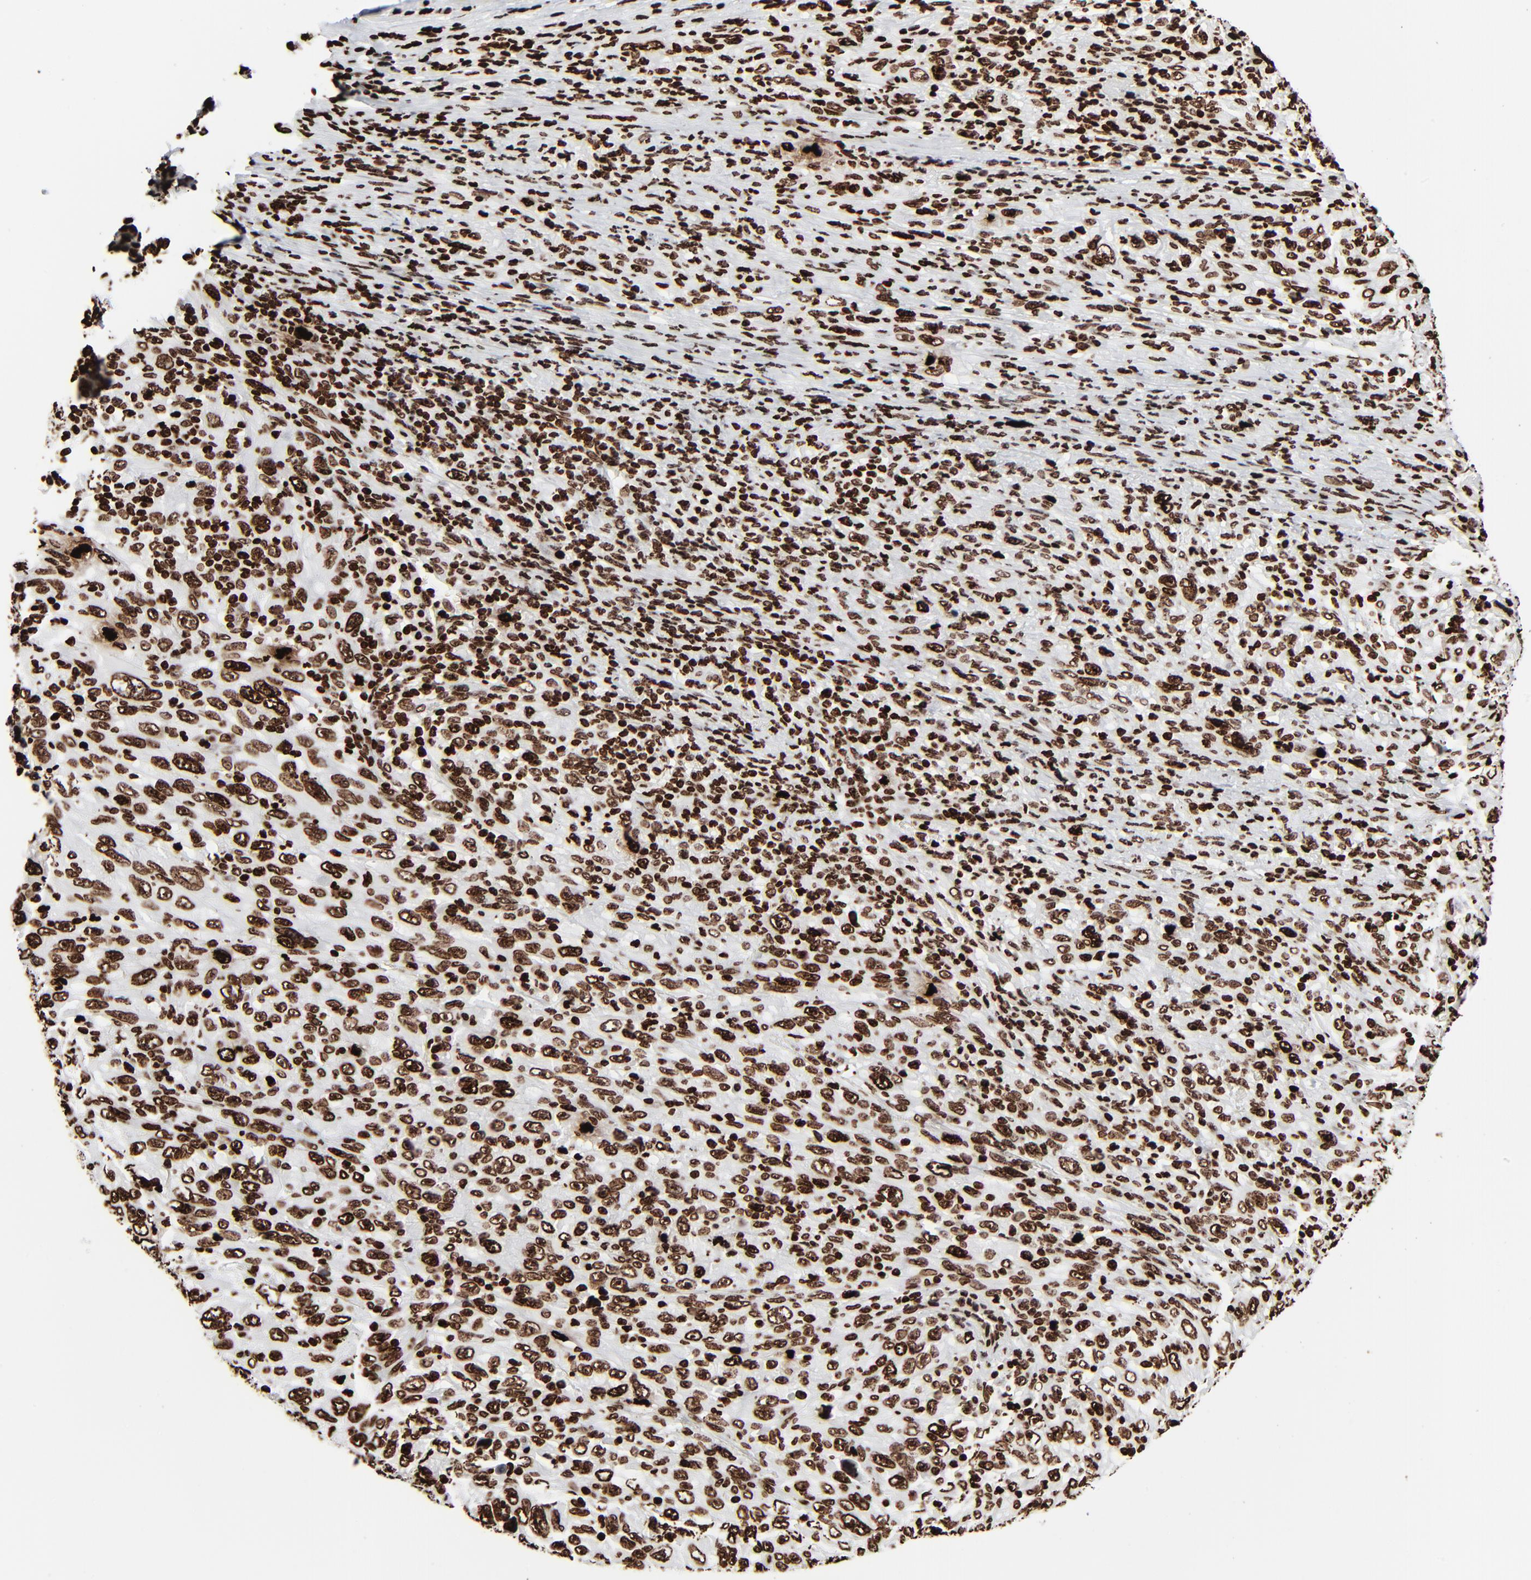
{"staining": {"intensity": "strong", "quantity": ">75%", "location": "nuclear"}, "tissue": "melanoma", "cell_type": "Tumor cells", "image_type": "cancer", "snomed": [{"axis": "morphology", "description": "Malignant melanoma, Metastatic site"}, {"axis": "topography", "description": "Skin"}], "caption": "The histopathology image displays immunohistochemical staining of melanoma. There is strong nuclear expression is seen in approximately >75% of tumor cells.", "gene": "H3-4", "patient": {"sex": "female", "age": 56}}